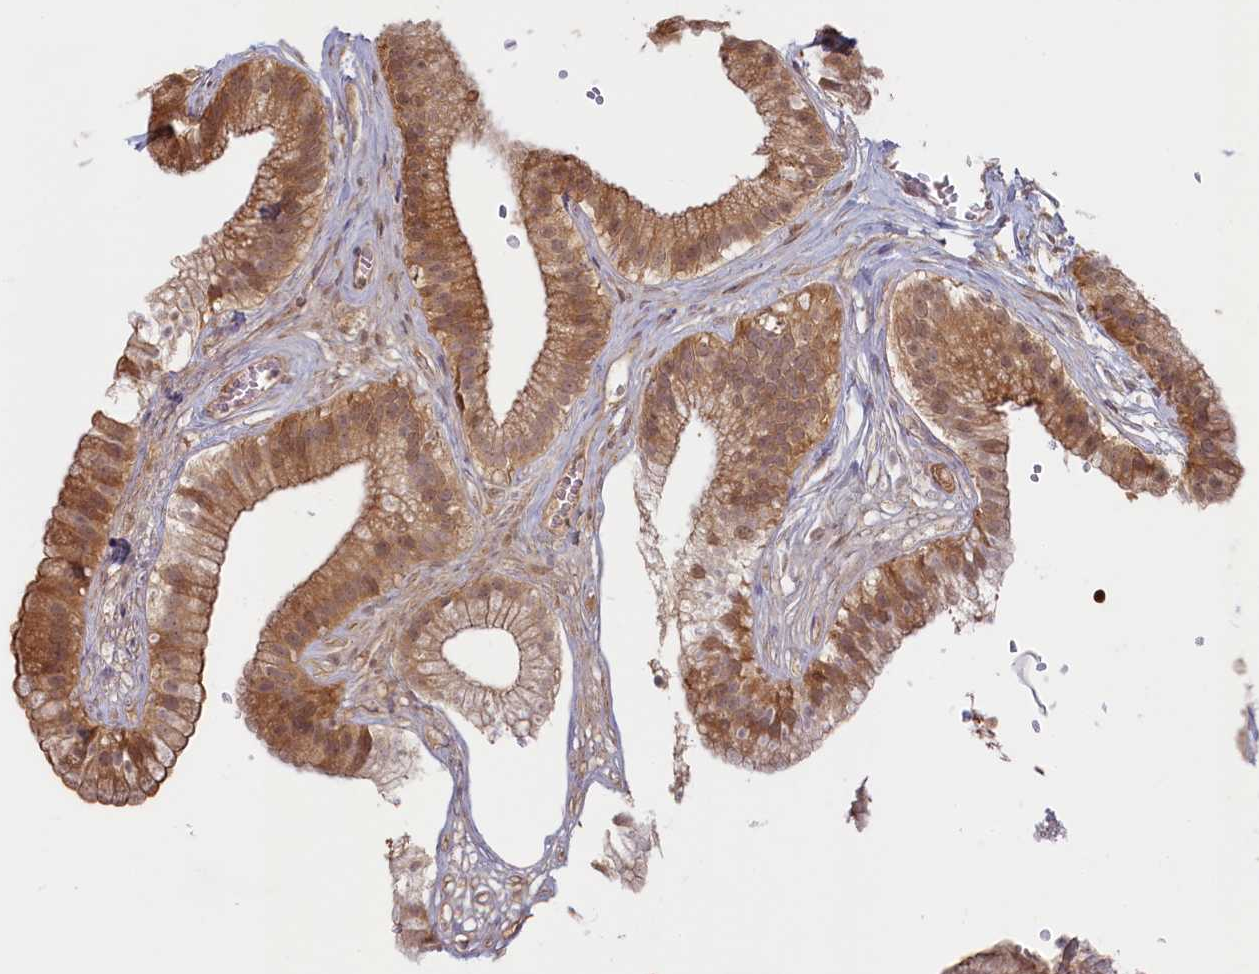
{"staining": {"intensity": "moderate", "quantity": ">75%", "location": "cytoplasmic/membranous,nuclear"}, "tissue": "gallbladder", "cell_type": "Glandular cells", "image_type": "normal", "snomed": [{"axis": "morphology", "description": "Normal tissue, NOS"}, {"axis": "topography", "description": "Gallbladder"}], "caption": "Immunohistochemical staining of benign human gallbladder reveals >75% levels of moderate cytoplasmic/membranous,nuclear protein staining in about >75% of glandular cells. The staining was performed using DAB, with brown indicating positive protein expression. Nuclei are stained blue with hematoxylin.", "gene": "C19orf44", "patient": {"sex": "female", "age": 54}}